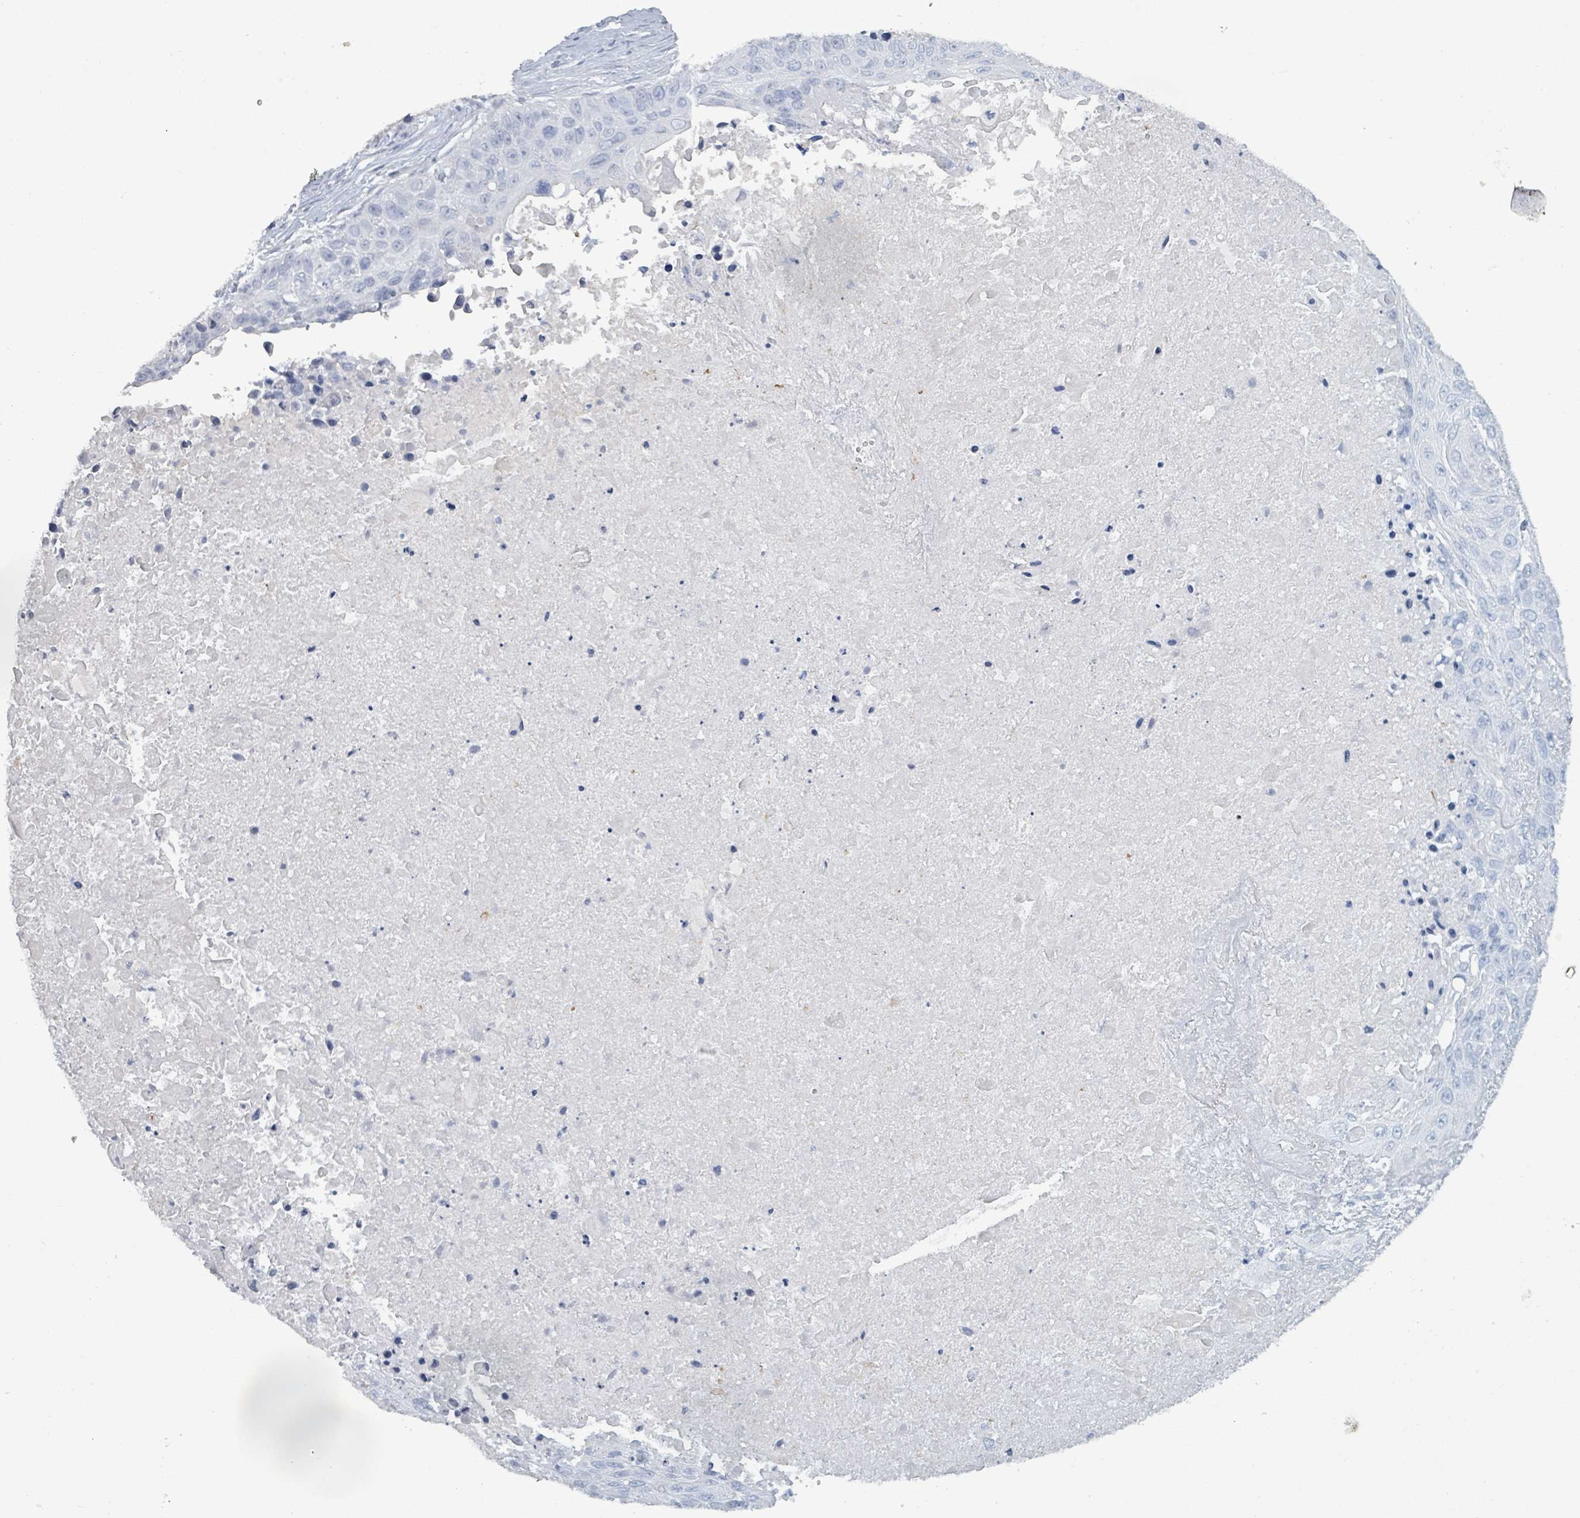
{"staining": {"intensity": "negative", "quantity": "none", "location": "none"}, "tissue": "lung cancer", "cell_type": "Tumor cells", "image_type": "cancer", "snomed": [{"axis": "morphology", "description": "Squamous cell carcinoma, NOS"}, {"axis": "topography", "description": "Lung"}], "caption": "This is an IHC image of human lung cancer. There is no expression in tumor cells.", "gene": "HEATR5A", "patient": {"sex": "male", "age": 66}}